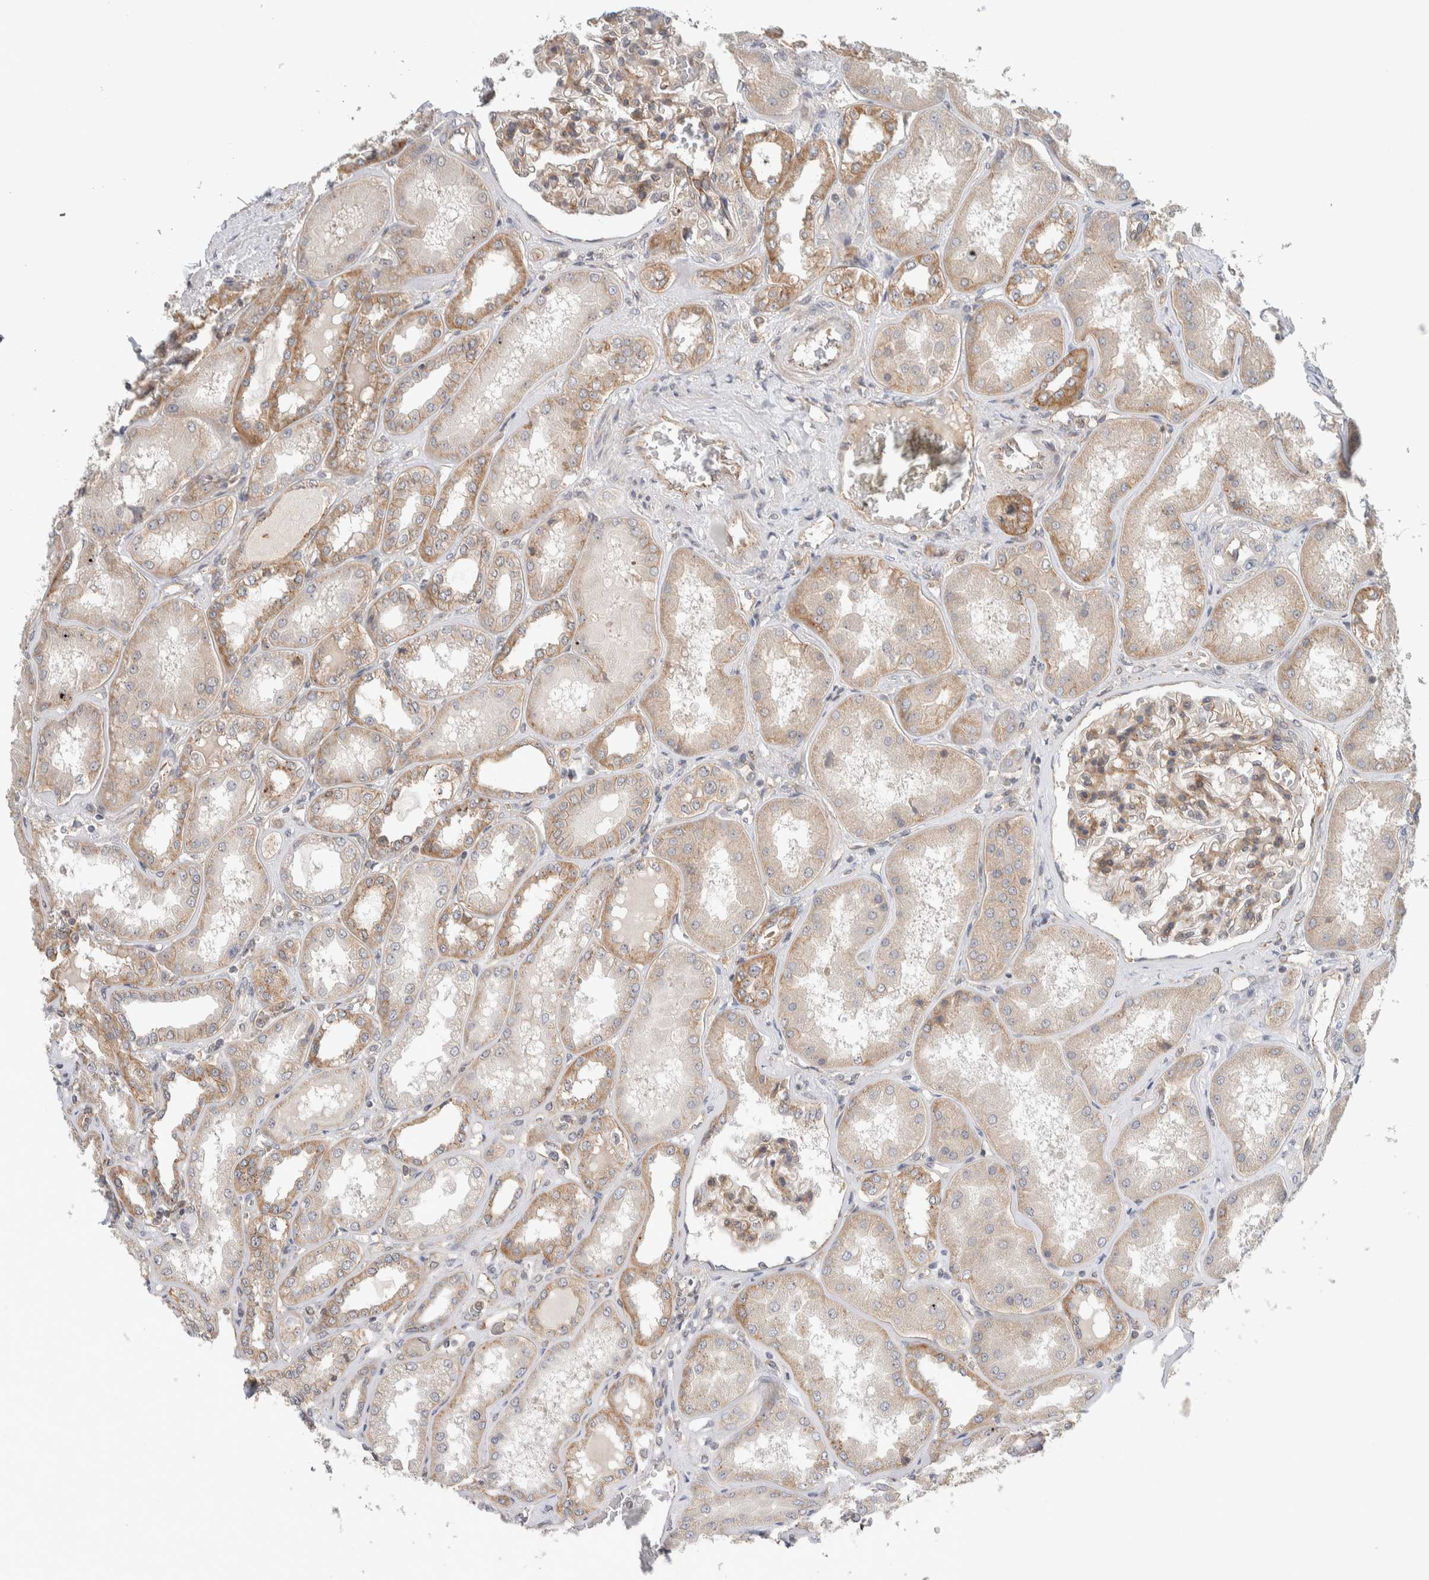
{"staining": {"intensity": "moderate", "quantity": "<25%", "location": "cytoplasmic/membranous"}, "tissue": "kidney", "cell_type": "Cells in glomeruli", "image_type": "normal", "snomed": [{"axis": "morphology", "description": "Normal tissue, NOS"}, {"axis": "topography", "description": "Kidney"}], "caption": "Protein expression analysis of benign human kidney reveals moderate cytoplasmic/membranous expression in approximately <25% of cells in glomeruli.", "gene": "DEPTOR", "patient": {"sex": "female", "age": 56}}